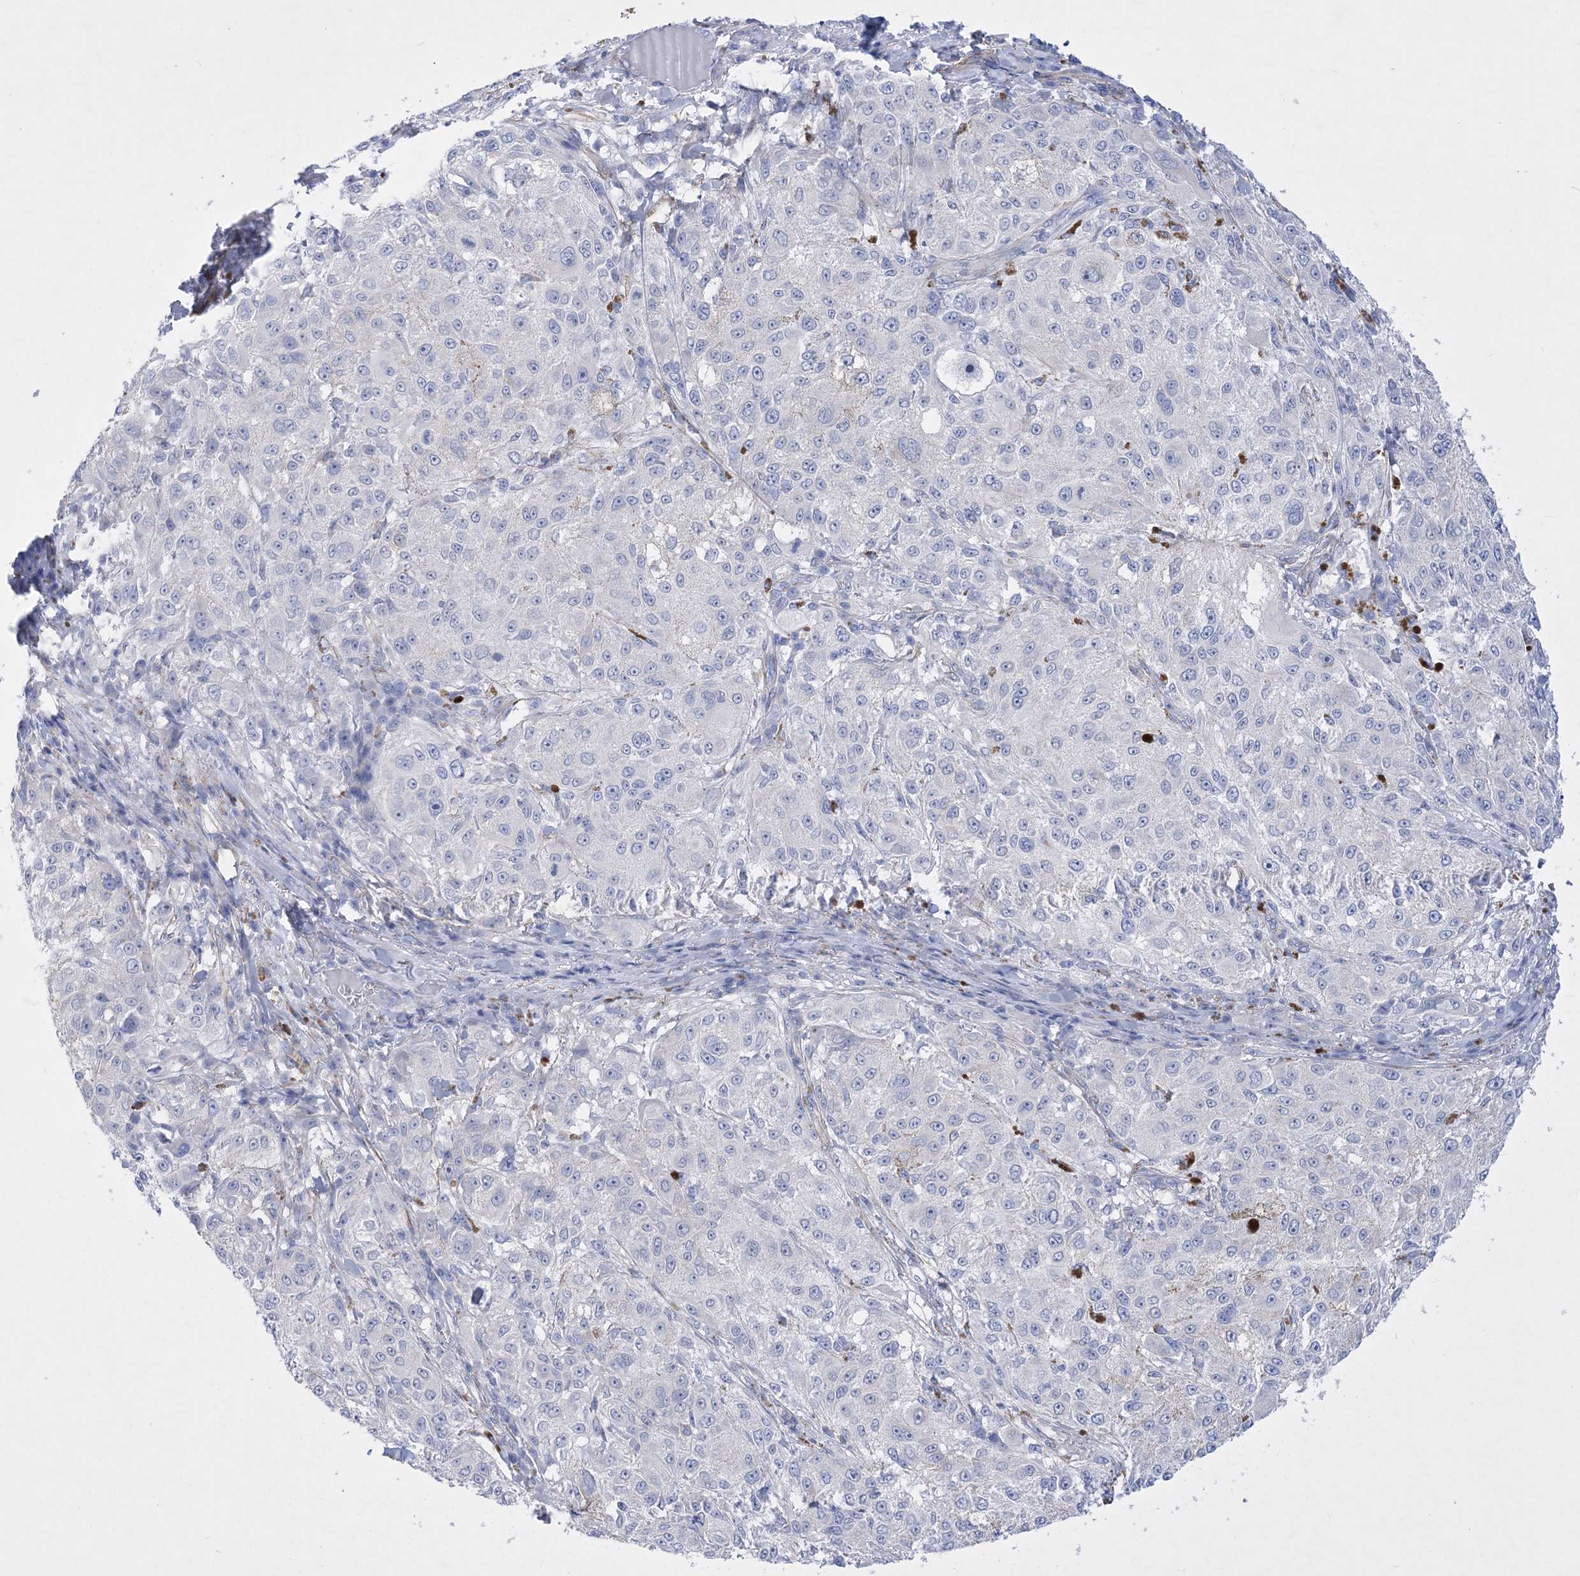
{"staining": {"intensity": "negative", "quantity": "none", "location": "none"}, "tissue": "melanoma", "cell_type": "Tumor cells", "image_type": "cancer", "snomed": [{"axis": "morphology", "description": "Necrosis, NOS"}, {"axis": "morphology", "description": "Malignant melanoma, NOS"}, {"axis": "topography", "description": "Skin"}], "caption": "Immunohistochemistry of melanoma shows no expression in tumor cells.", "gene": "WDR74", "patient": {"sex": "female", "age": 87}}